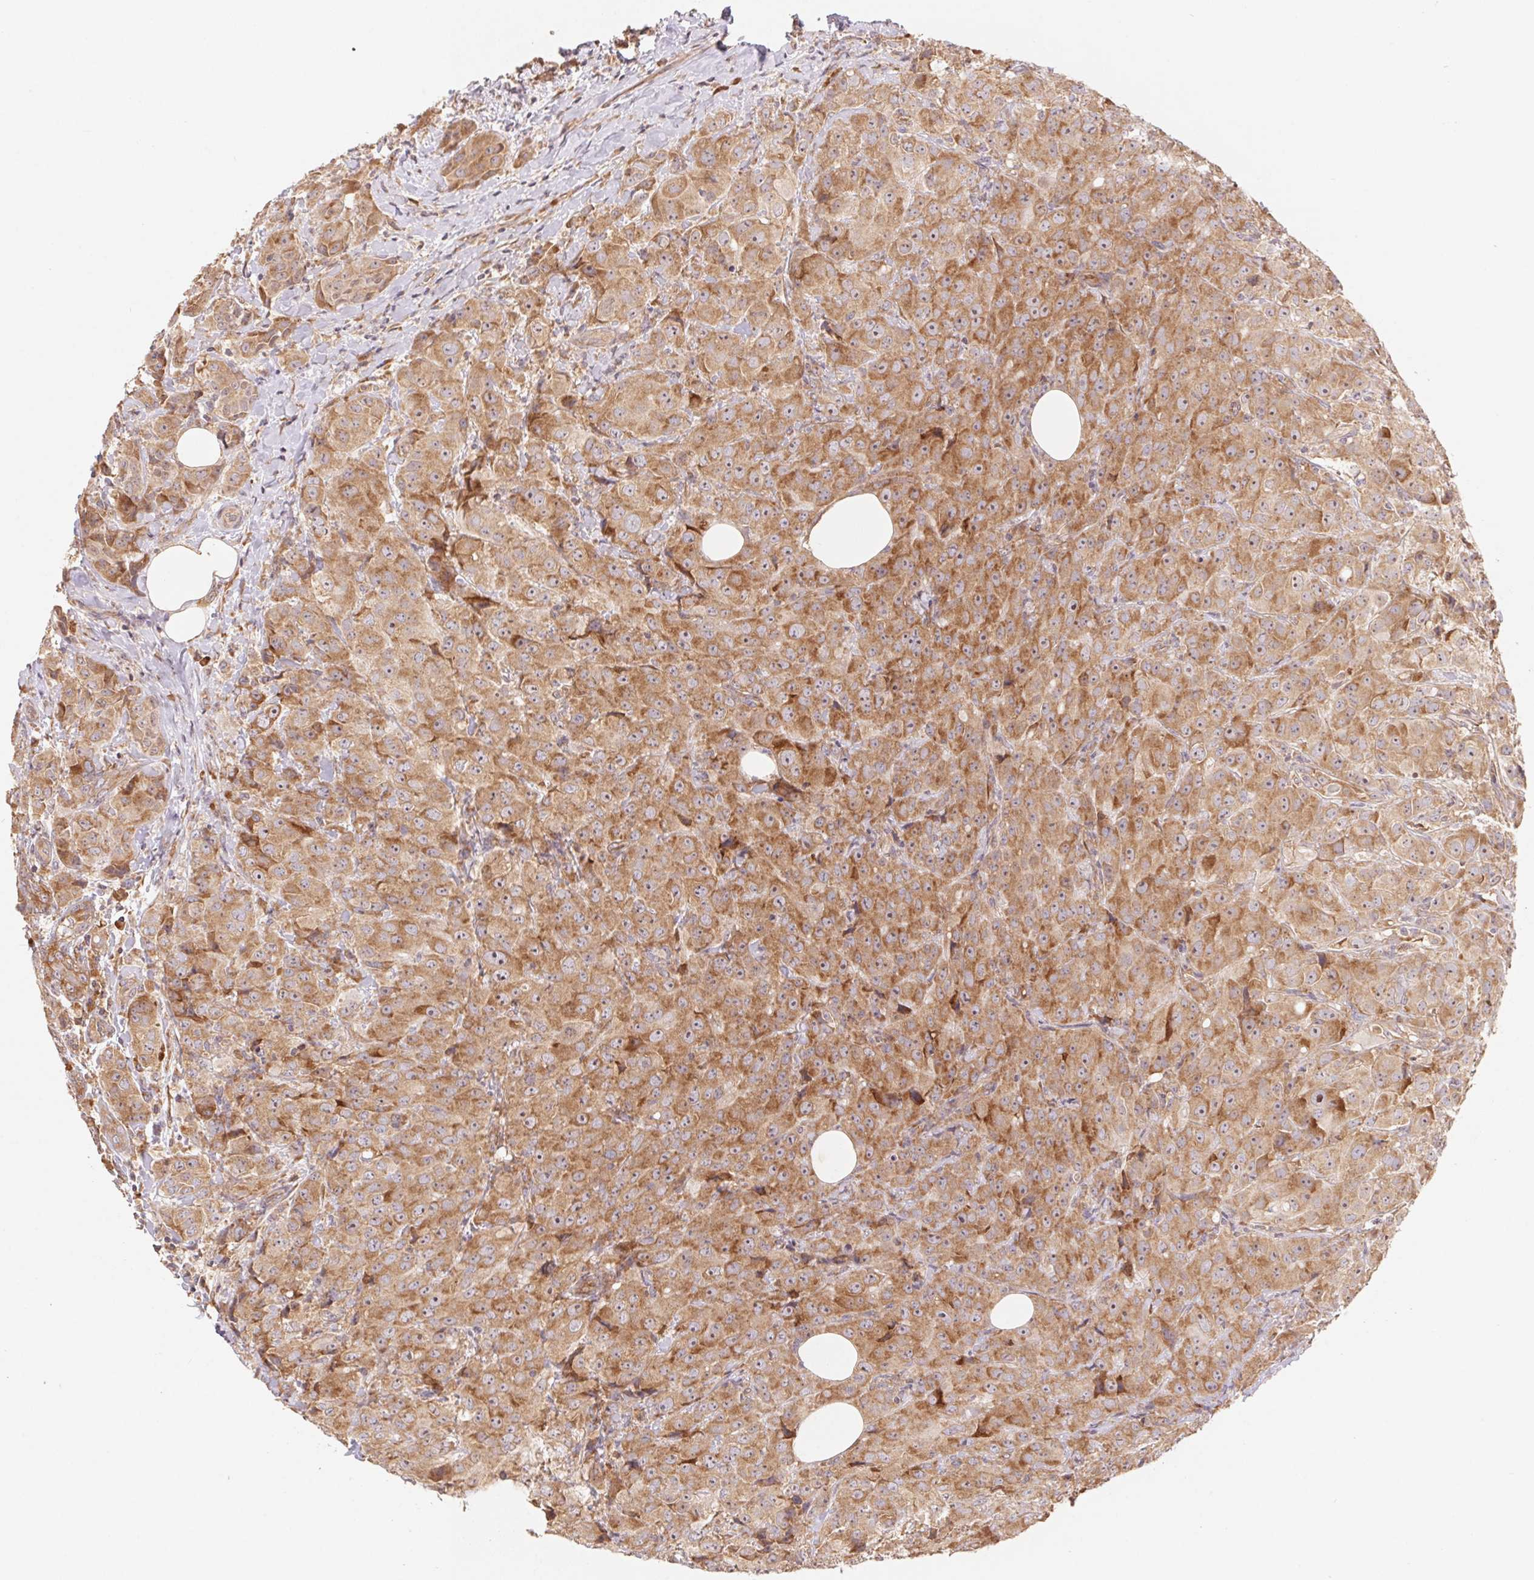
{"staining": {"intensity": "moderate", "quantity": ">75%", "location": "cytoplasmic/membranous,nuclear"}, "tissue": "breast cancer", "cell_type": "Tumor cells", "image_type": "cancer", "snomed": [{"axis": "morphology", "description": "Normal tissue, NOS"}, {"axis": "morphology", "description": "Duct carcinoma"}, {"axis": "topography", "description": "Breast"}], "caption": "Immunohistochemistry micrograph of neoplastic tissue: breast intraductal carcinoma stained using immunohistochemistry exhibits medium levels of moderate protein expression localized specifically in the cytoplasmic/membranous and nuclear of tumor cells, appearing as a cytoplasmic/membranous and nuclear brown color.", "gene": "RPL27A", "patient": {"sex": "female", "age": 43}}